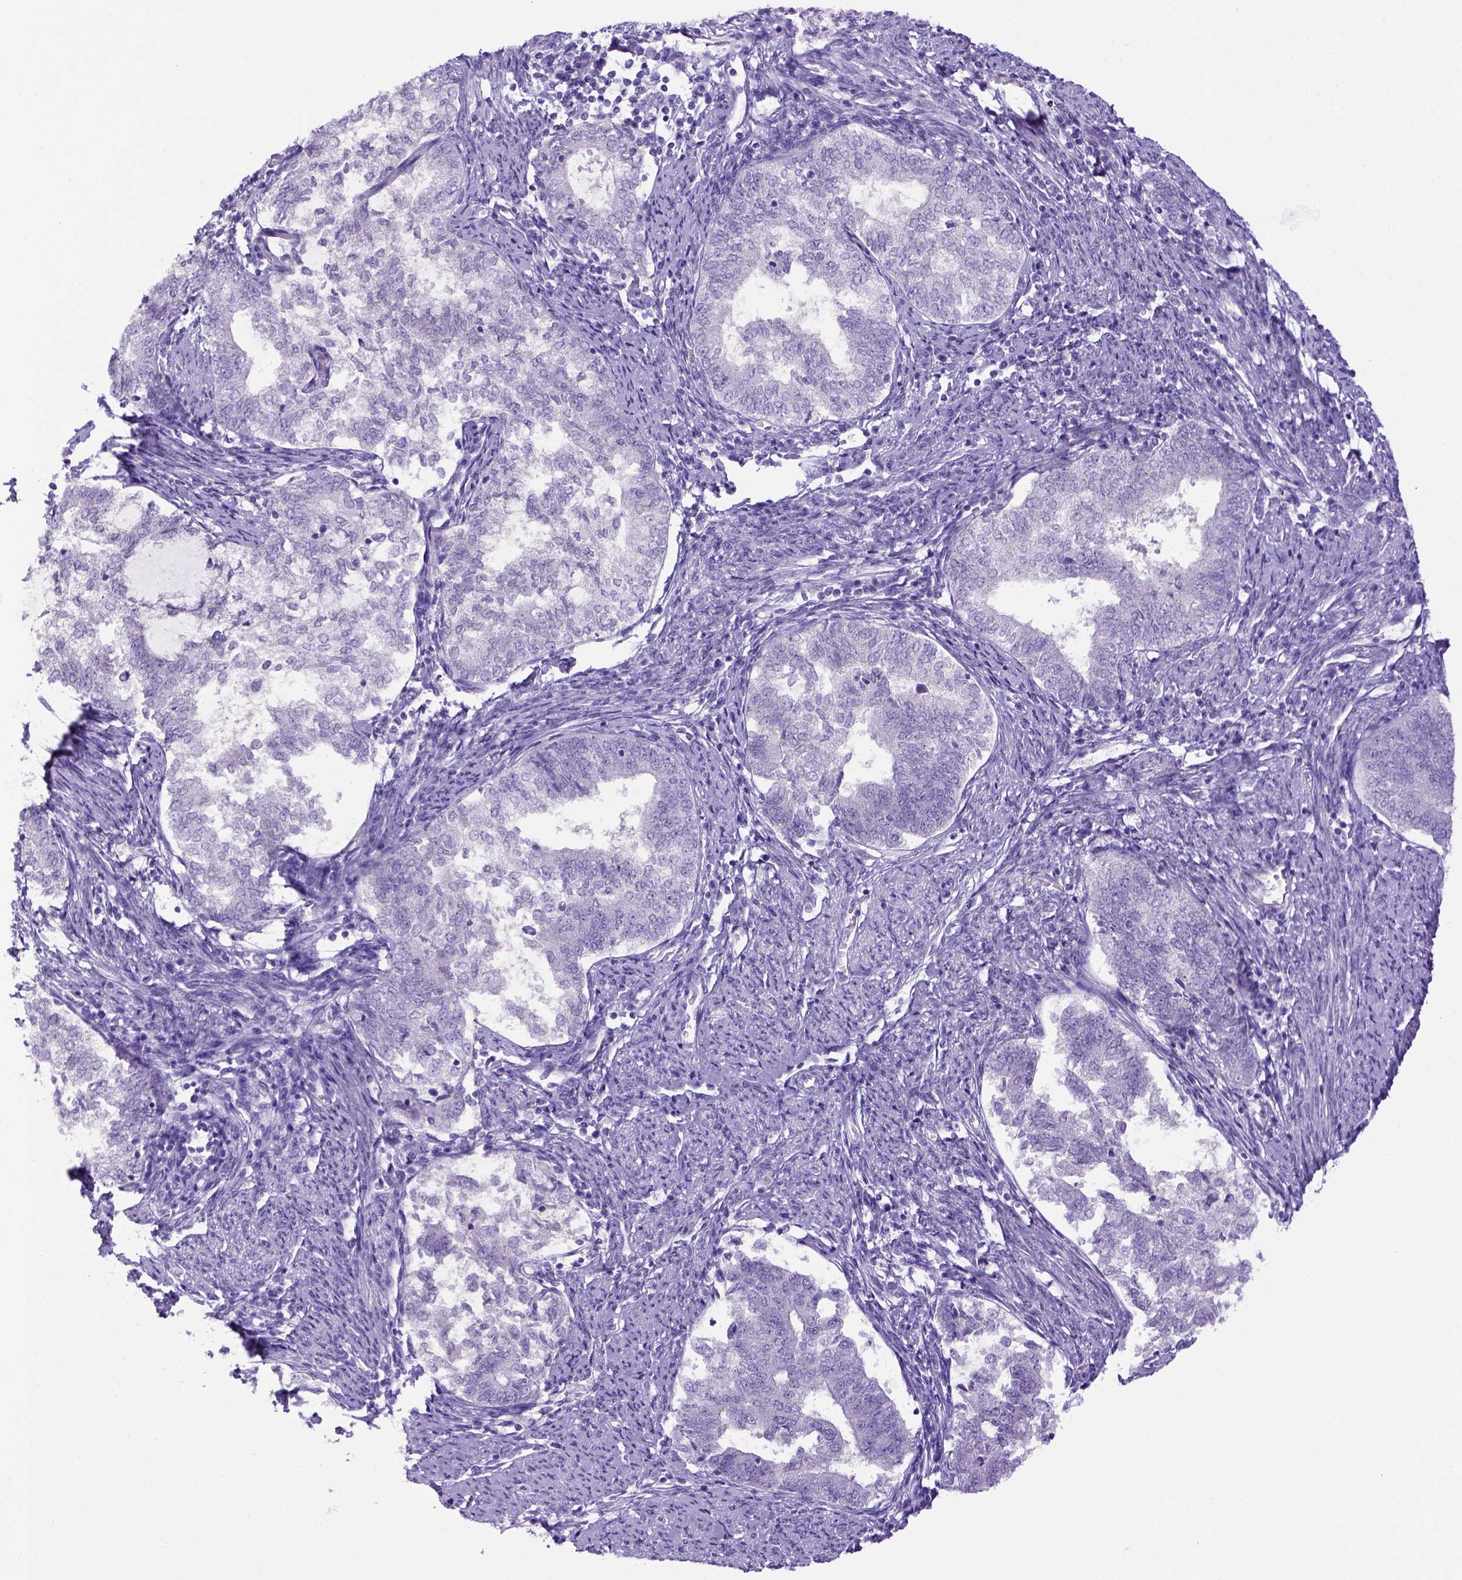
{"staining": {"intensity": "negative", "quantity": "none", "location": "none"}, "tissue": "endometrial cancer", "cell_type": "Tumor cells", "image_type": "cancer", "snomed": [{"axis": "morphology", "description": "Adenocarcinoma, NOS"}, {"axis": "topography", "description": "Endometrium"}], "caption": "This is an immunohistochemistry micrograph of human endometrial adenocarcinoma. There is no expression in tumor cells.", "gene": "ITIH4", "patient": {"sex": "female", "age": 65}}